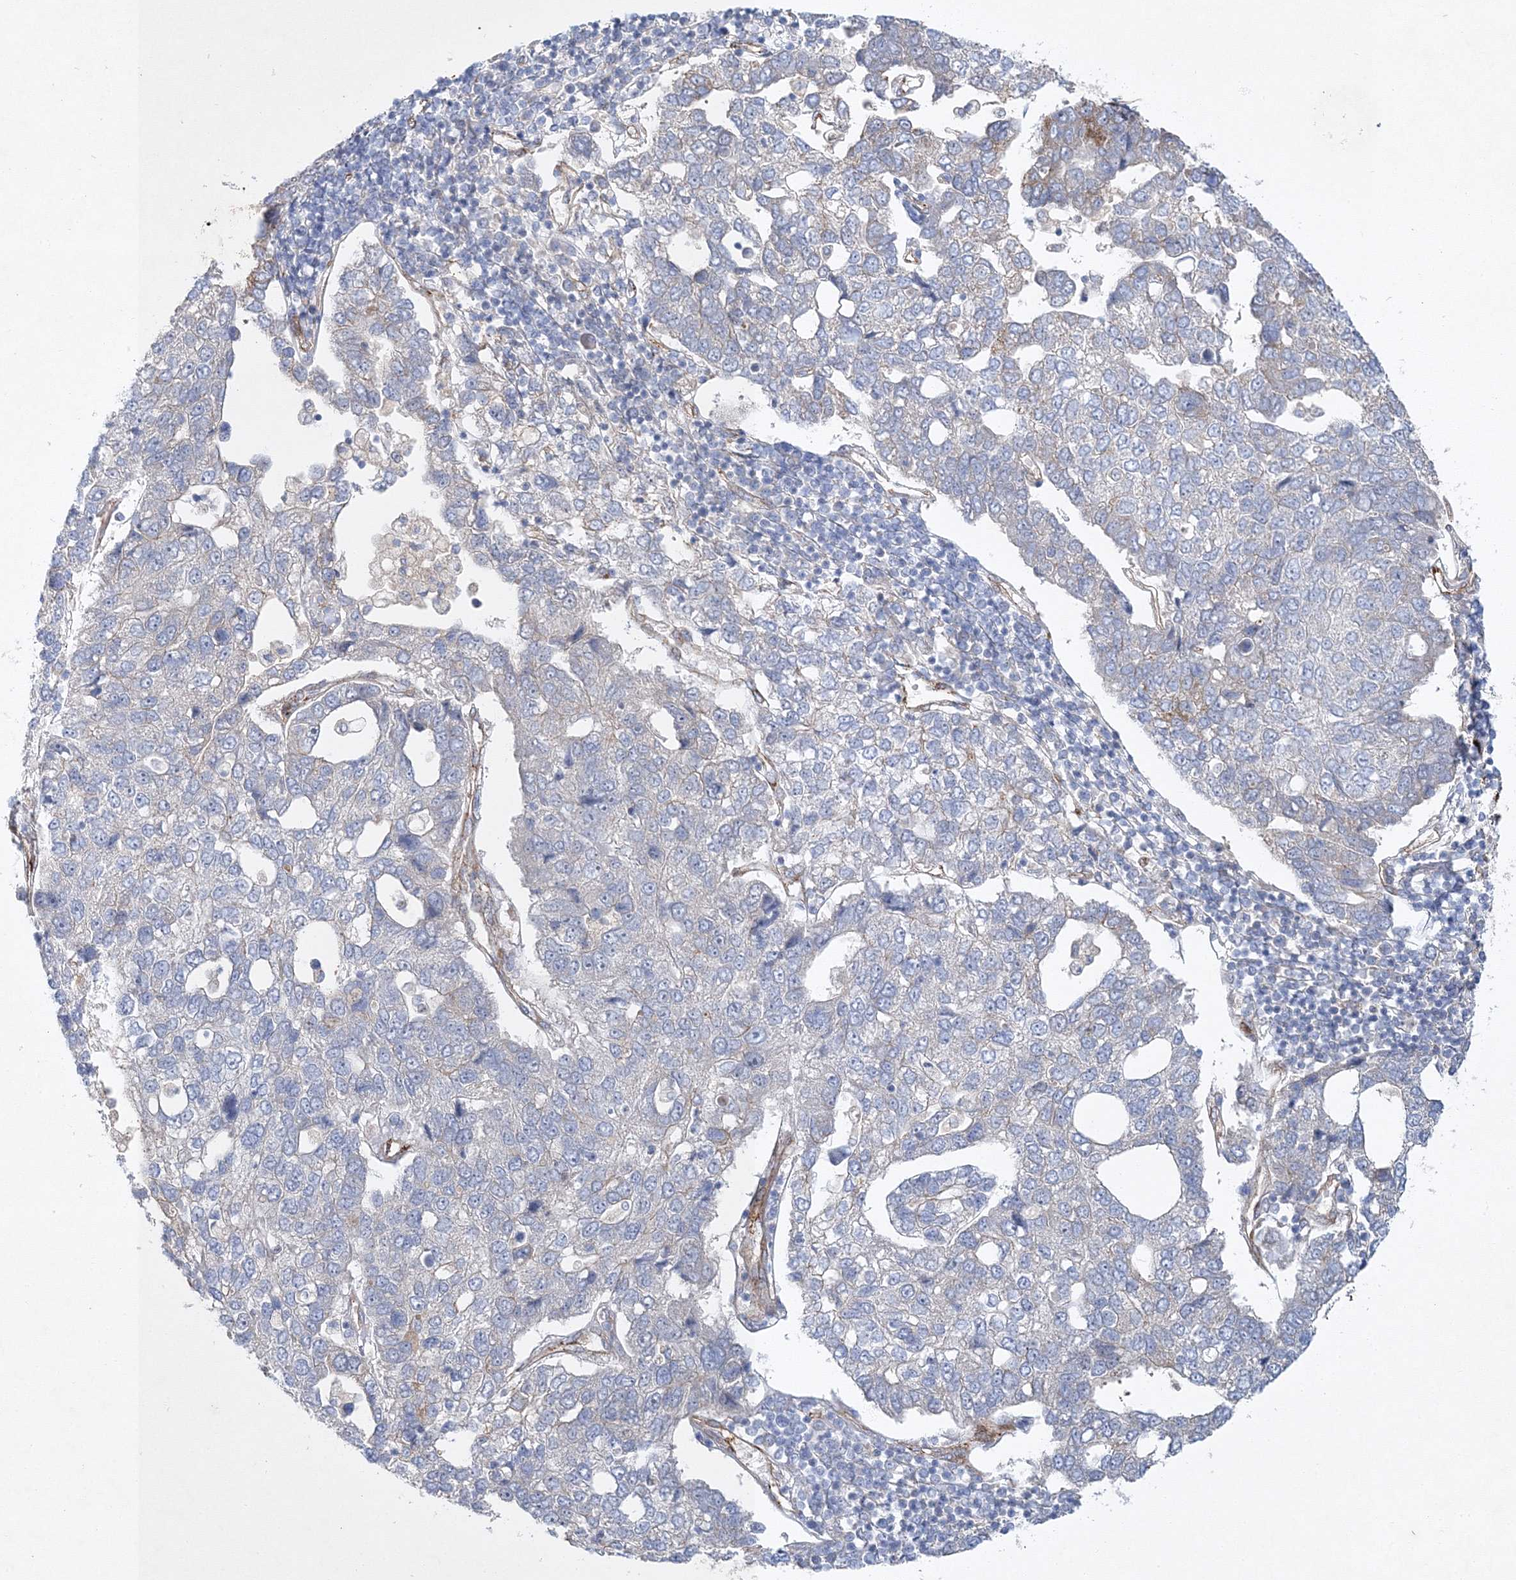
{"staining": {"intensity": "negative", "quantity": "none", "location": "none"}, "tissue": "pancreatic cancer", "cell_type": "Tumor cells", "image_type": "cancer", "snomed": [{"axis": "morphology", "description": "Adenocarcinoma, NOS"}, {"axis": "topography", "description": "Pancreas"}], "caption": "A photomicrograph of pancreatic adenocarcinoma stained for a protein demonstrates no brown staining in tumor cells. (DAB IHC visualized using brightfield microscopy, high magnification).", "gene": "ZFYVE16", "patient": {"sex": "female", "age": 61}}